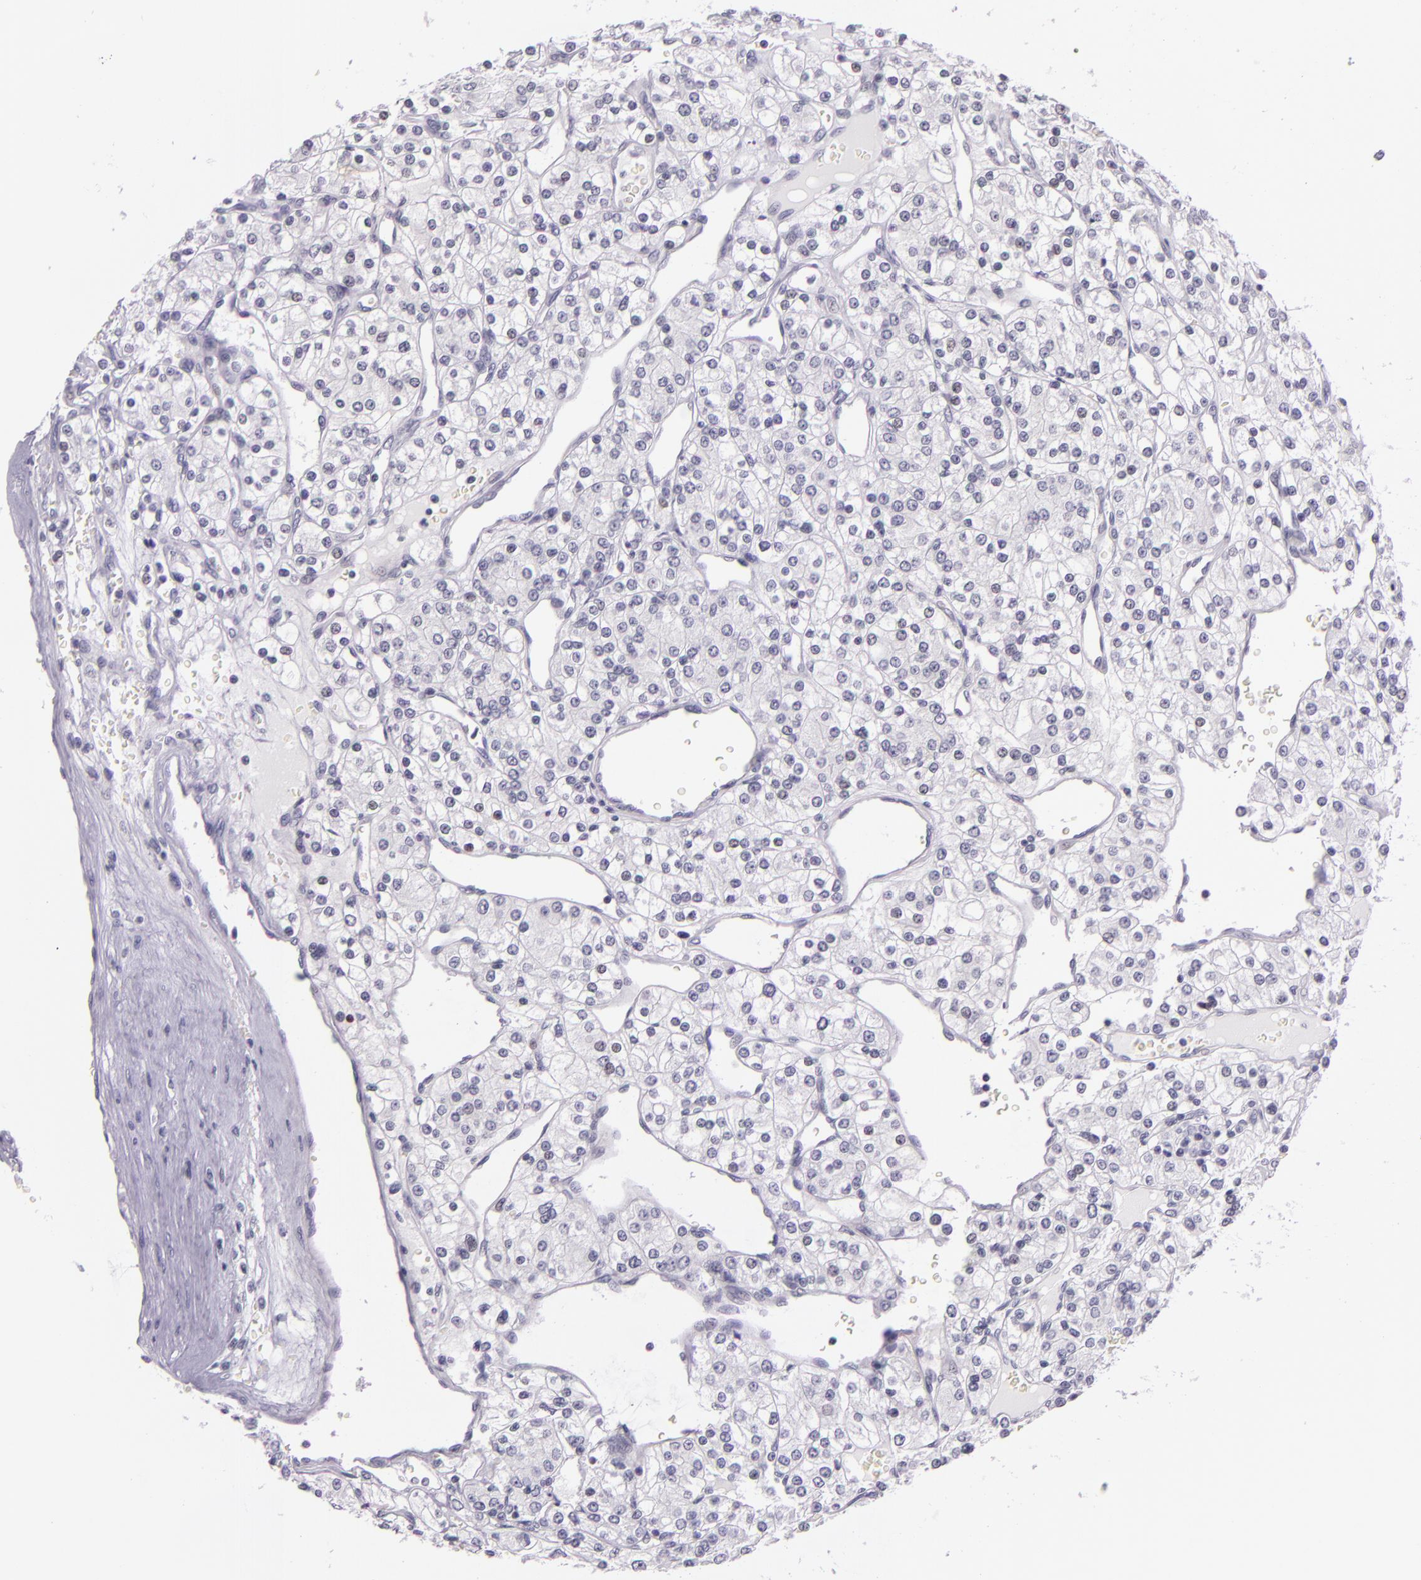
{"staining": {"intensity": "negative", "quantity": "none", "location": "none"}, "tissue": "renal cancer", "cell_type": "Tumor cells", "image_type": "cancer", "snomed": [{"axis": "morphology", "description": "Adenocarcinoma, NOS"}, {"axis": "topography", "description": "Kidney"}], "caption": "High magnification brightfield microscopy of renal cancer (adenocarcinoma) stained with DAB (3,3'-diaminobenzidine) (brown) and counterstained with hematoxylin (blue): tumor cells show no significant positivity.", "gene": "HSP90AA1", "patient": {"sex": "female", "age": 62}}